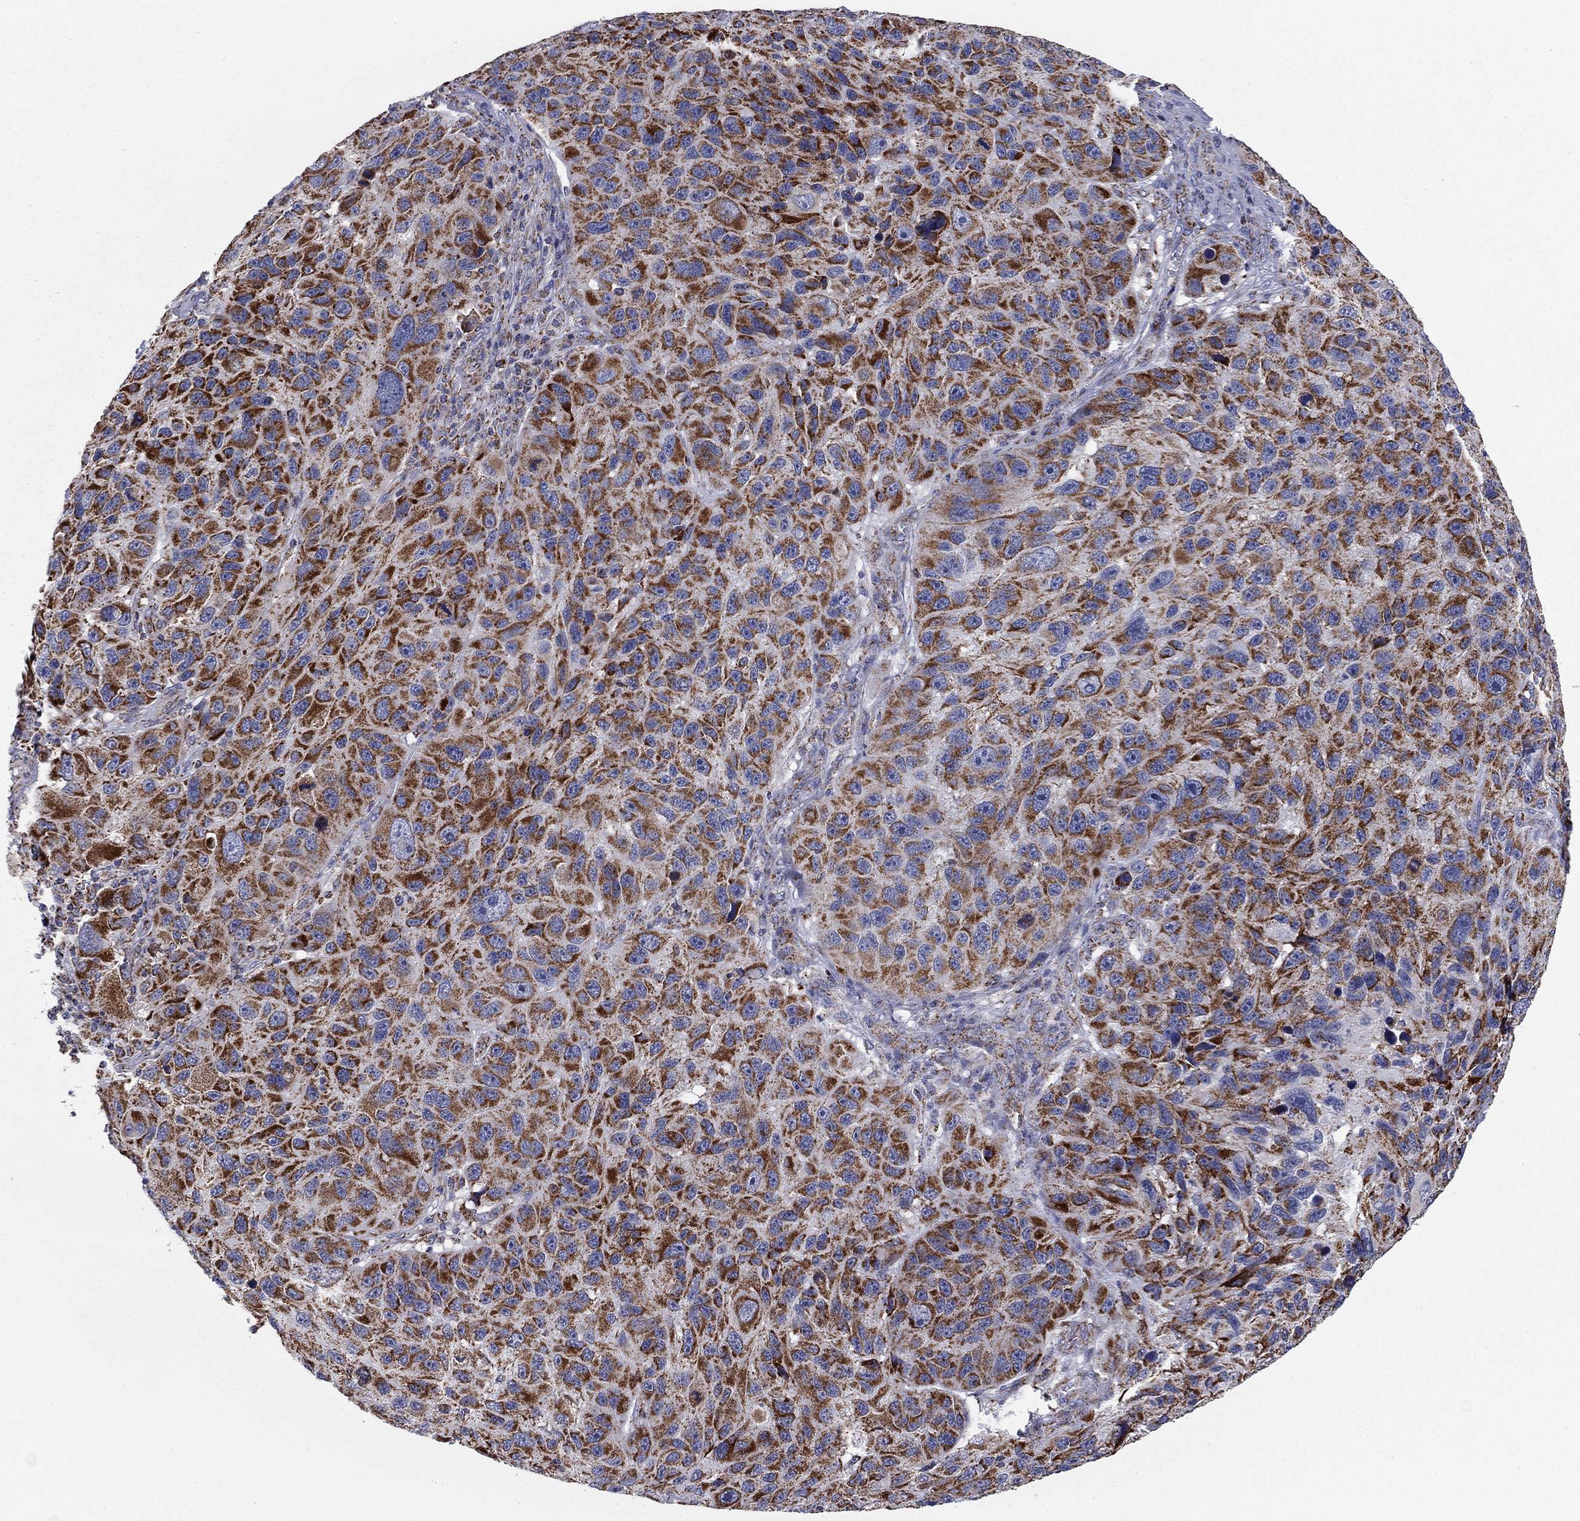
{"staining": {"intensity": "strong", "quantity": ">75%", "location": "cytoplasmic/membranous"}, "tissue": "melanoma", "cell_type": "Tumor cells", "image_type": "cancer", "snomed": [{"axis": "morphology", "description": "Malignant melanoma, NOS"}, {"axis": "topography", "description": "Skin"}], "caption": "An immunohistochemistry photomicrograph of neoplastic tissue is shown. Protein staining in brown highlights strong cytoplasmic/membranous positivity in malignant melanoma within tumor cells.", "gene": "NDUFV1", "patient": {"sex": "male", "age": 53}}